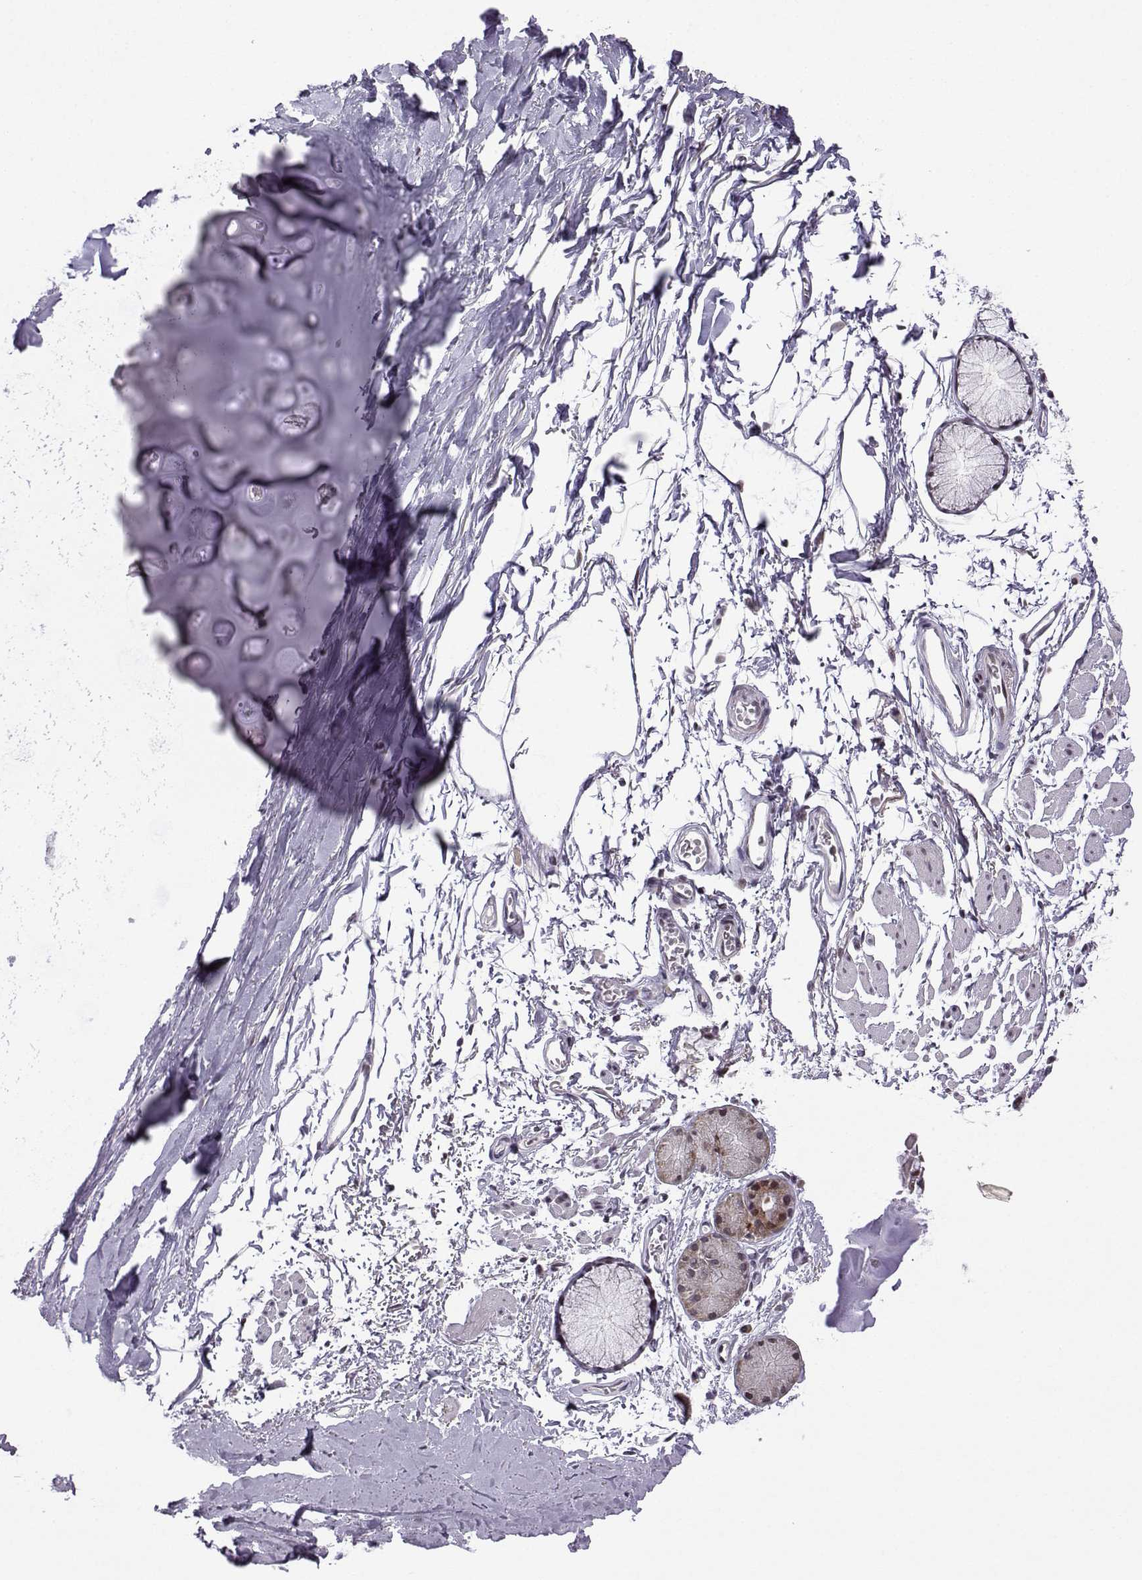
{"staining": {"intensity": "negative", "quantity": "none", "location": "none"}, "tissue": "adipose tissue", "cell_type": "Adipocytes", "image_type": "normal", "snomed": [{"axis": "morphology", "description": "Normal tissue, NOS"}, {"axis": "topography", "description": "Cartilage tissue"}, {"axis": "topography", "description": "Bronchus"}], "caption": "IHC of benign adipose tissue exhibits no staining in adipocytes. (DAB (3,3'-diaminobenzidine) IHC, high magnification).", "gene": "FGF3", "patient": {"sex": "female", "age": 79}}